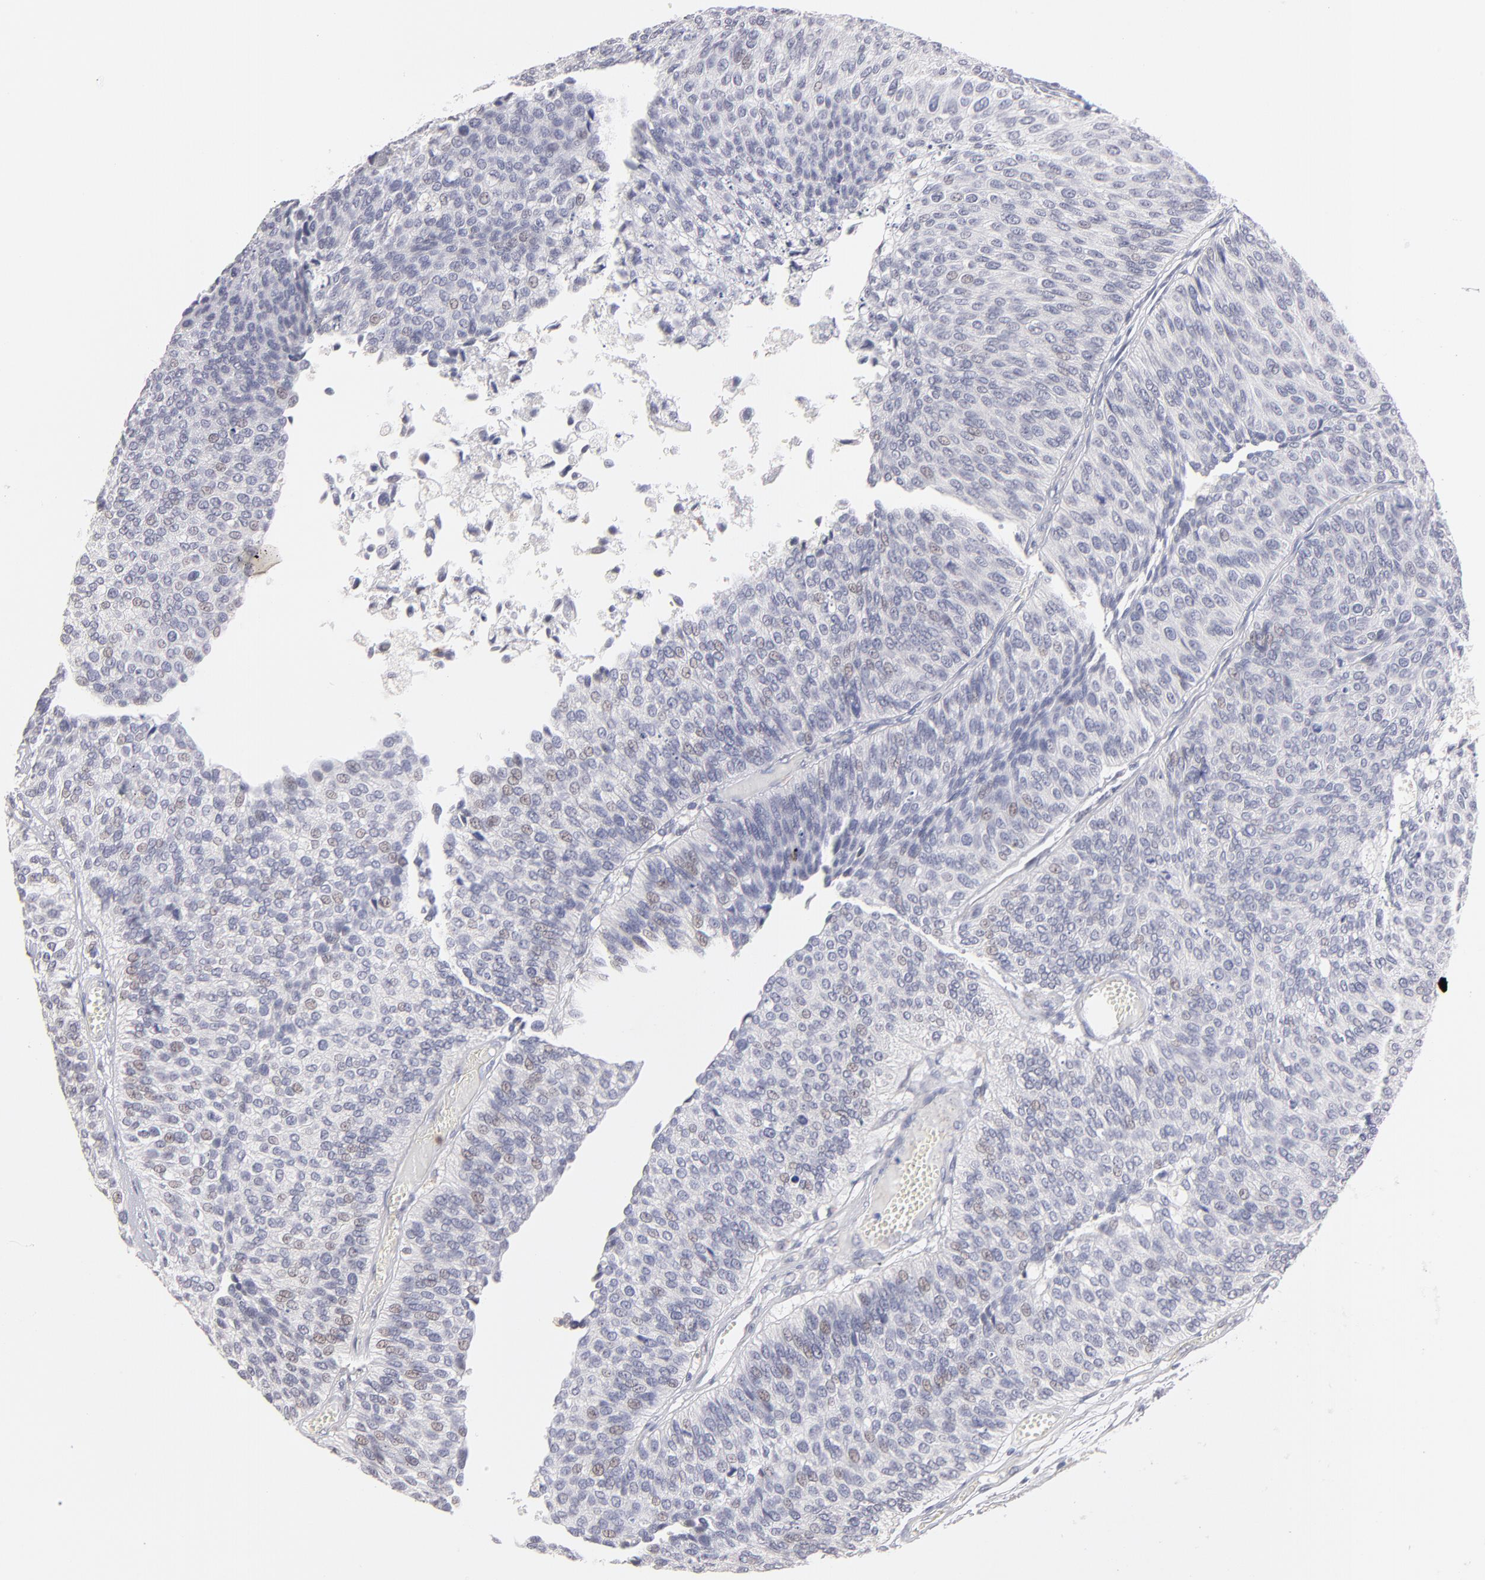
{"staining": {"intensity": "negative", "quantity": "none", "location": "none"}, "tissue": "urothelial cancer", "cell_type": "Tumor cells", "image_type": "cancer", "snomed": [{"axis": "morphology", "description": "Urothelial carcinoma, Low grade"}, {"axis": "topography", "description": "Urinary bladder"}], "caption": "IHC histopathology image of urothelial carcinoma (low-grade) stained for a protein (brown), which shows no positivity in tumor cells.", "gene": "MGAM", "patient": {"sex": "male", "age": 84}}